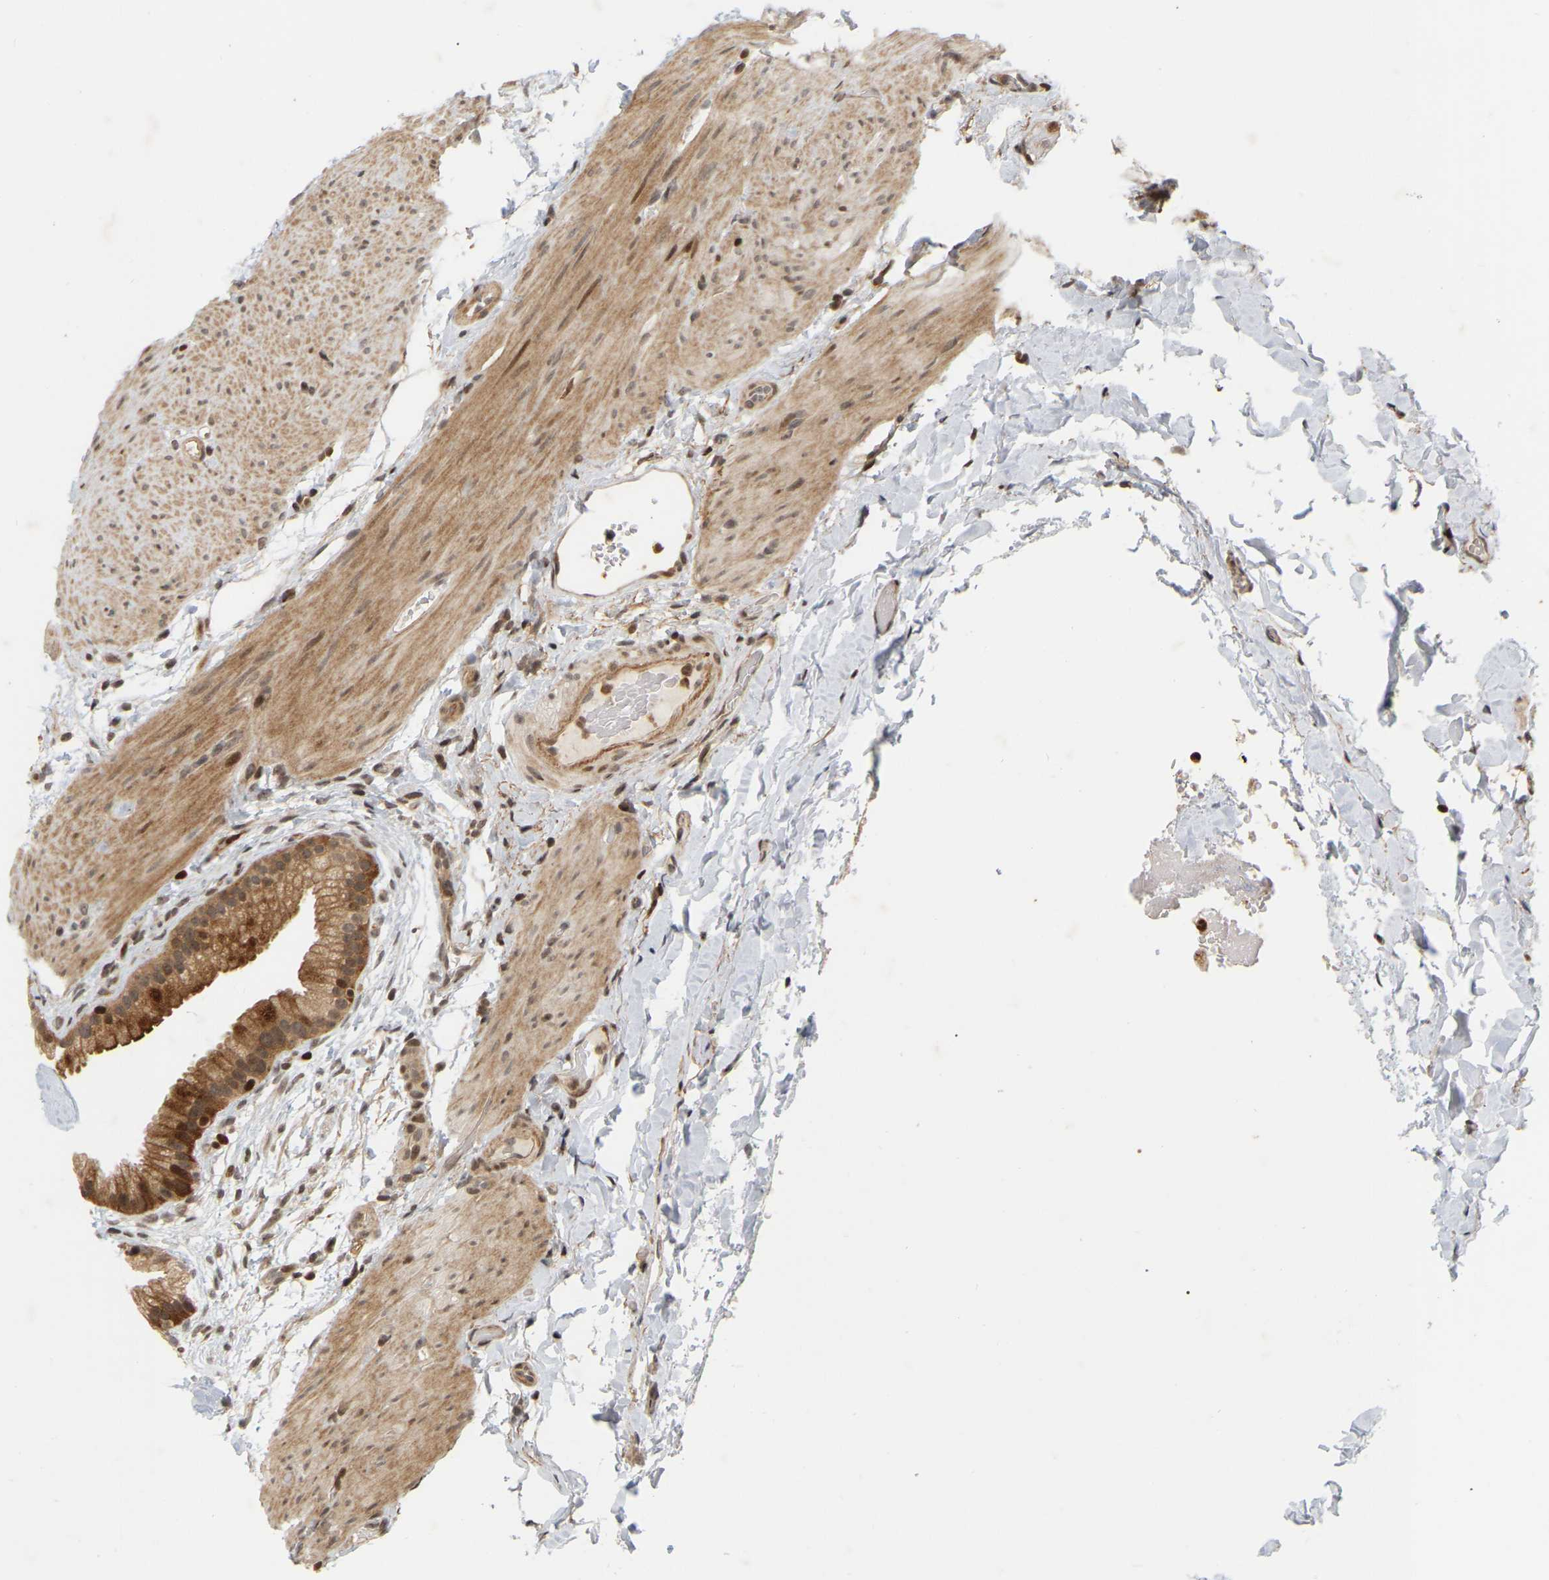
{"staining": {"intensity": "moderate", "quantity": ">75%", "location": "cytoplasmic/membranous,nuclear"}, "tissue": "gallbladder", "cell_type": "Glandular cells", "image_type": "normal", "snomed": [{"axis": "morphology", "description": "Normal tissue, NOS"}, {"axis": "topography", "description": "Gallbladder"}], "caption": "This is an image of immunohistochemistry (IHC) staining of normal gallbladder, which shows moderate expression in the cytoplasmic/membranous,nuclear of glandular cells.", "gene": "NFE2L2", "patient": {"sex": "female", "age": 64}}